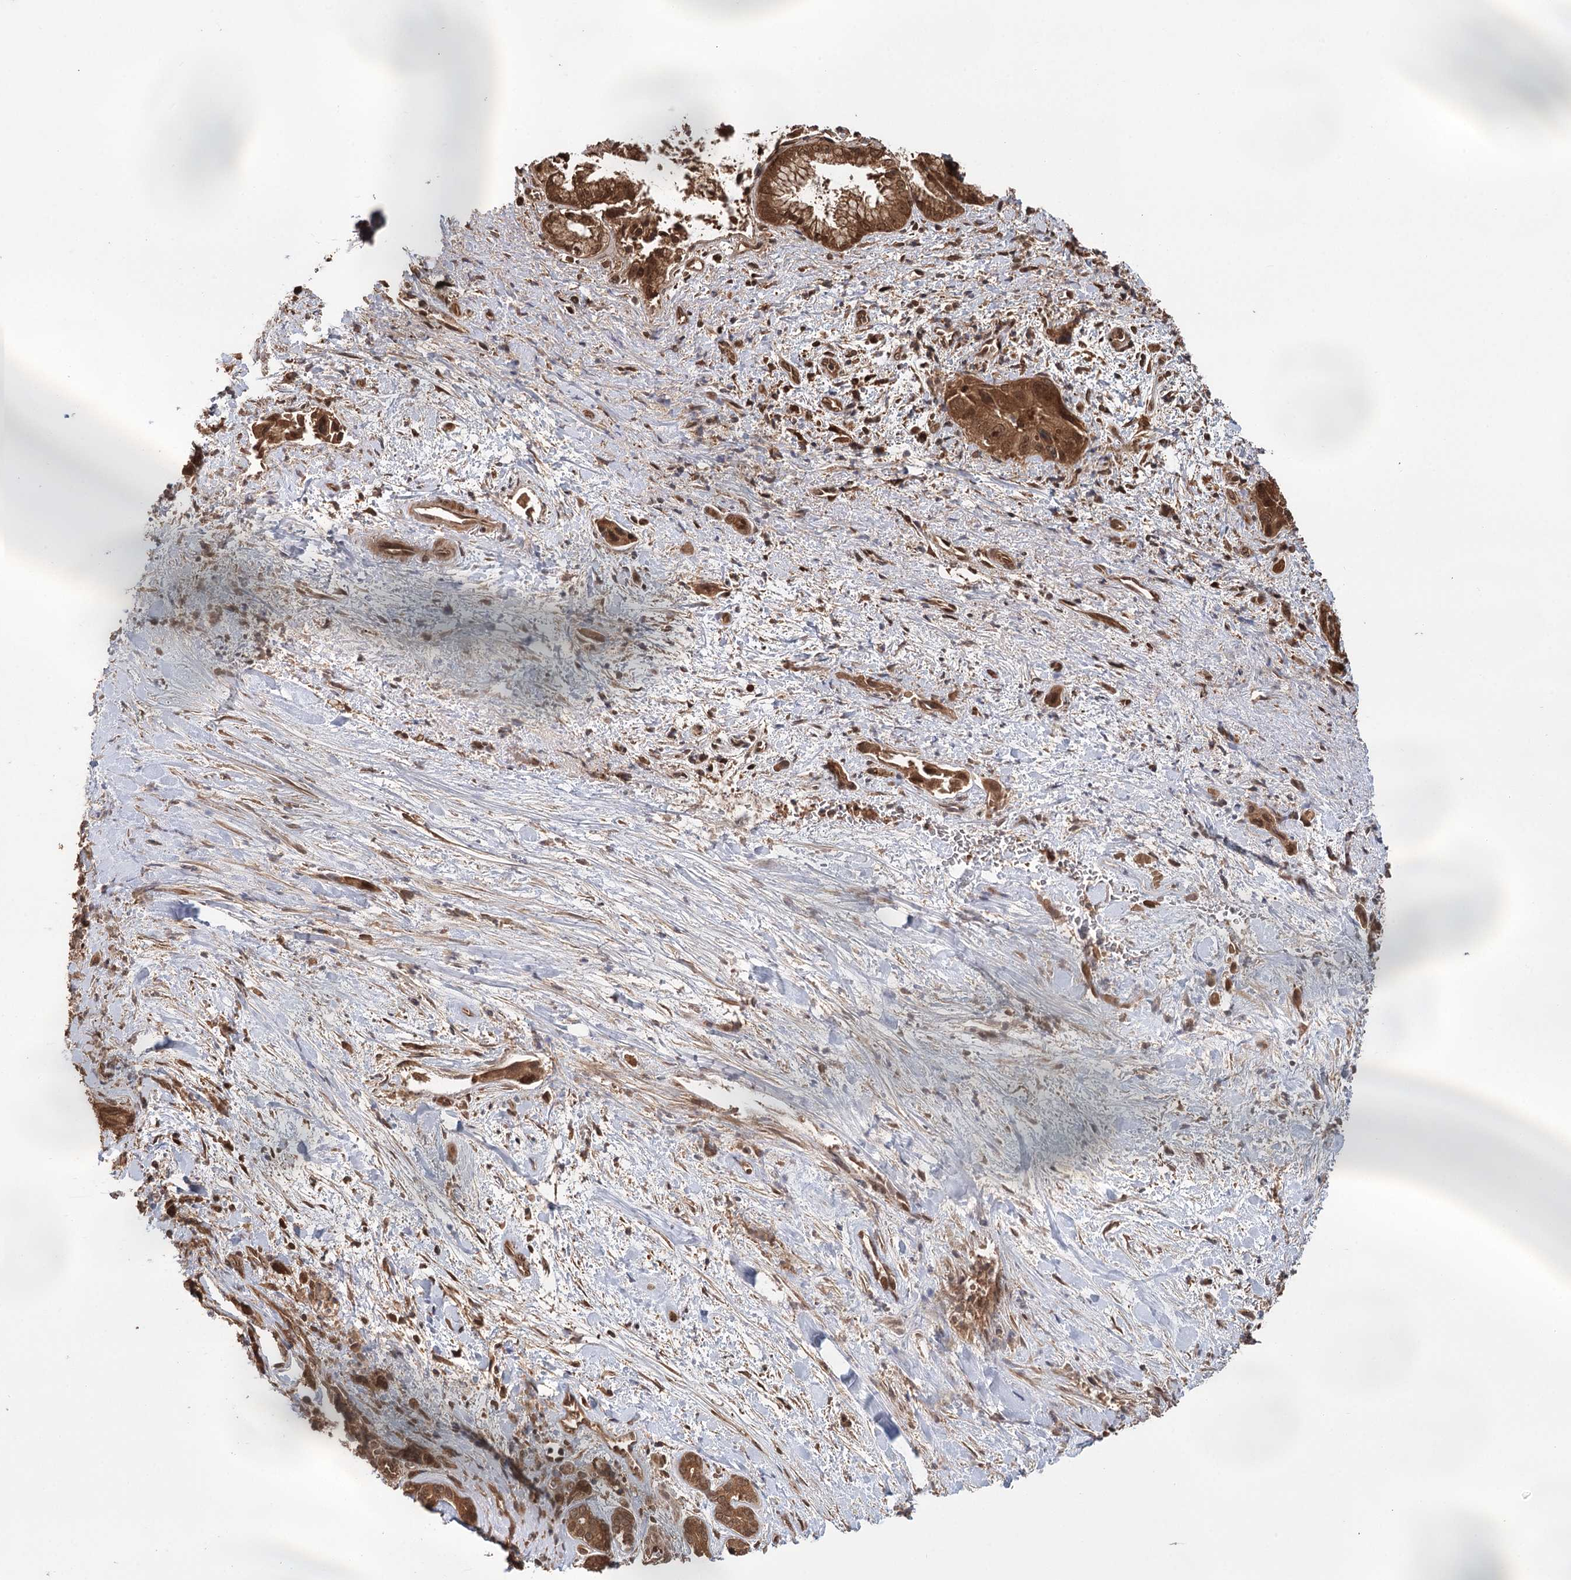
{"staining": {"intensity": "moderate", "quantity": ">75%", "location": "cytoplasmic/membranous,nuclear"}, "tissue": "pancreatic cancer", "cell_type": "Tumor cells", "image_type": "cancer", "snomed": [{"axis": "morphology", "description": "Adenocarcinoma, NOS"}, {"axis": "topography", "description": "Pancreas"}], "caption": "Pancreatic cancer stained for a protein shows moderate cytoplasmic/membranous and nuclear positivity in tumor cells.", "gene": "N6AMT1", "patient": {"sex": "female", "age": 78}}